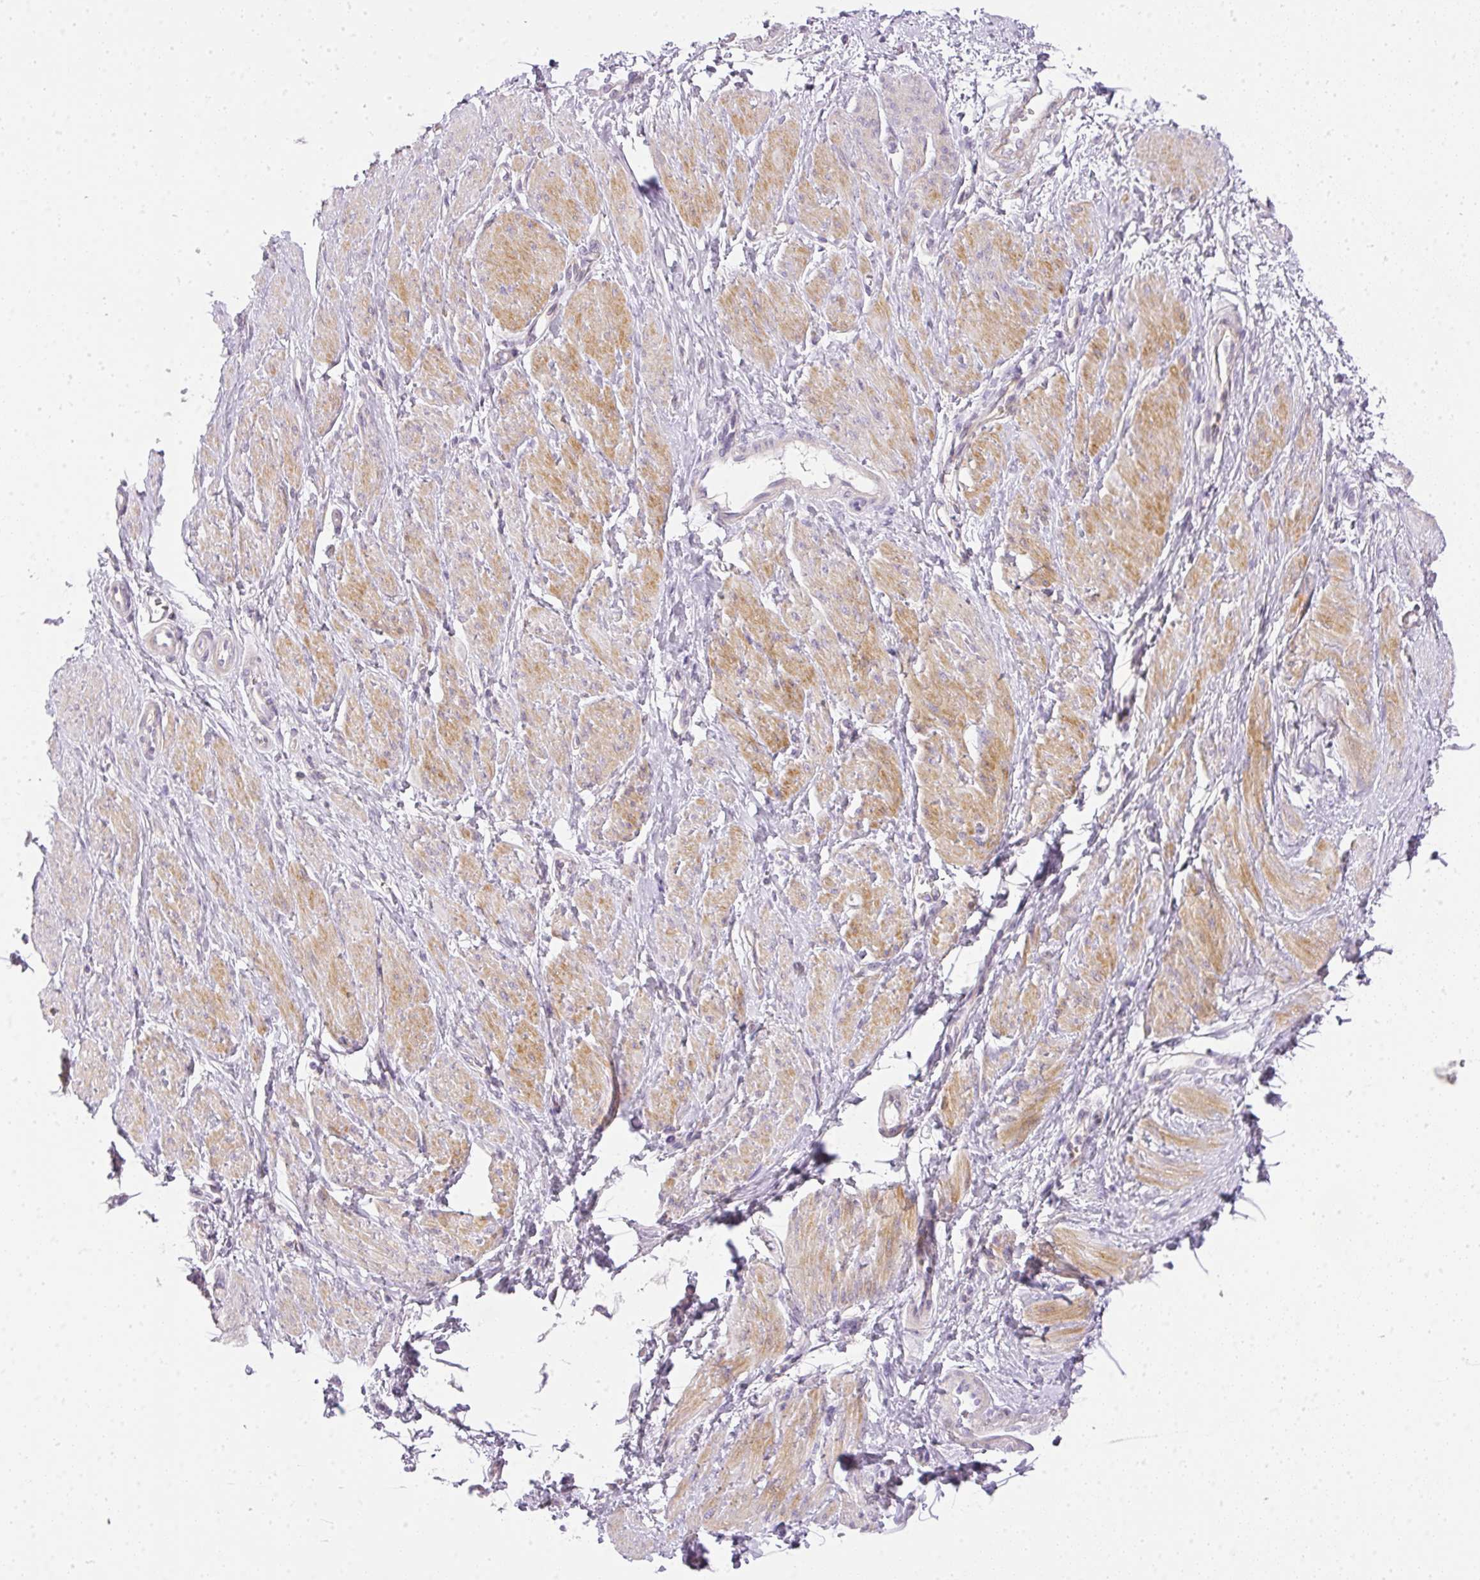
{"staining": {"intensity": "moderate", "quantity": "25%-75%", "location": "cytoplasmic/membranous"}, "tissue": "smooth muscle", "cell_type": "Smooth muscle cells", "image_type": "normal", "snomed": [{"axis": "morphology", "description": "Normal tissue, NOS"}, {"axis": "topography", "description": "Smooth muscle"}, {"axis": "topography", "description": "Uterus"}], "caption": "Smooth muscle cells demonstrate moderate cytoplasmic/membranous expression in approximately 25%-75% of cells in benign smooth muscle. (DAB IHC with brightfield microscopy, high magnification).", "gene": "RAX2", "patient": {"sex": "female", "age": 39}}